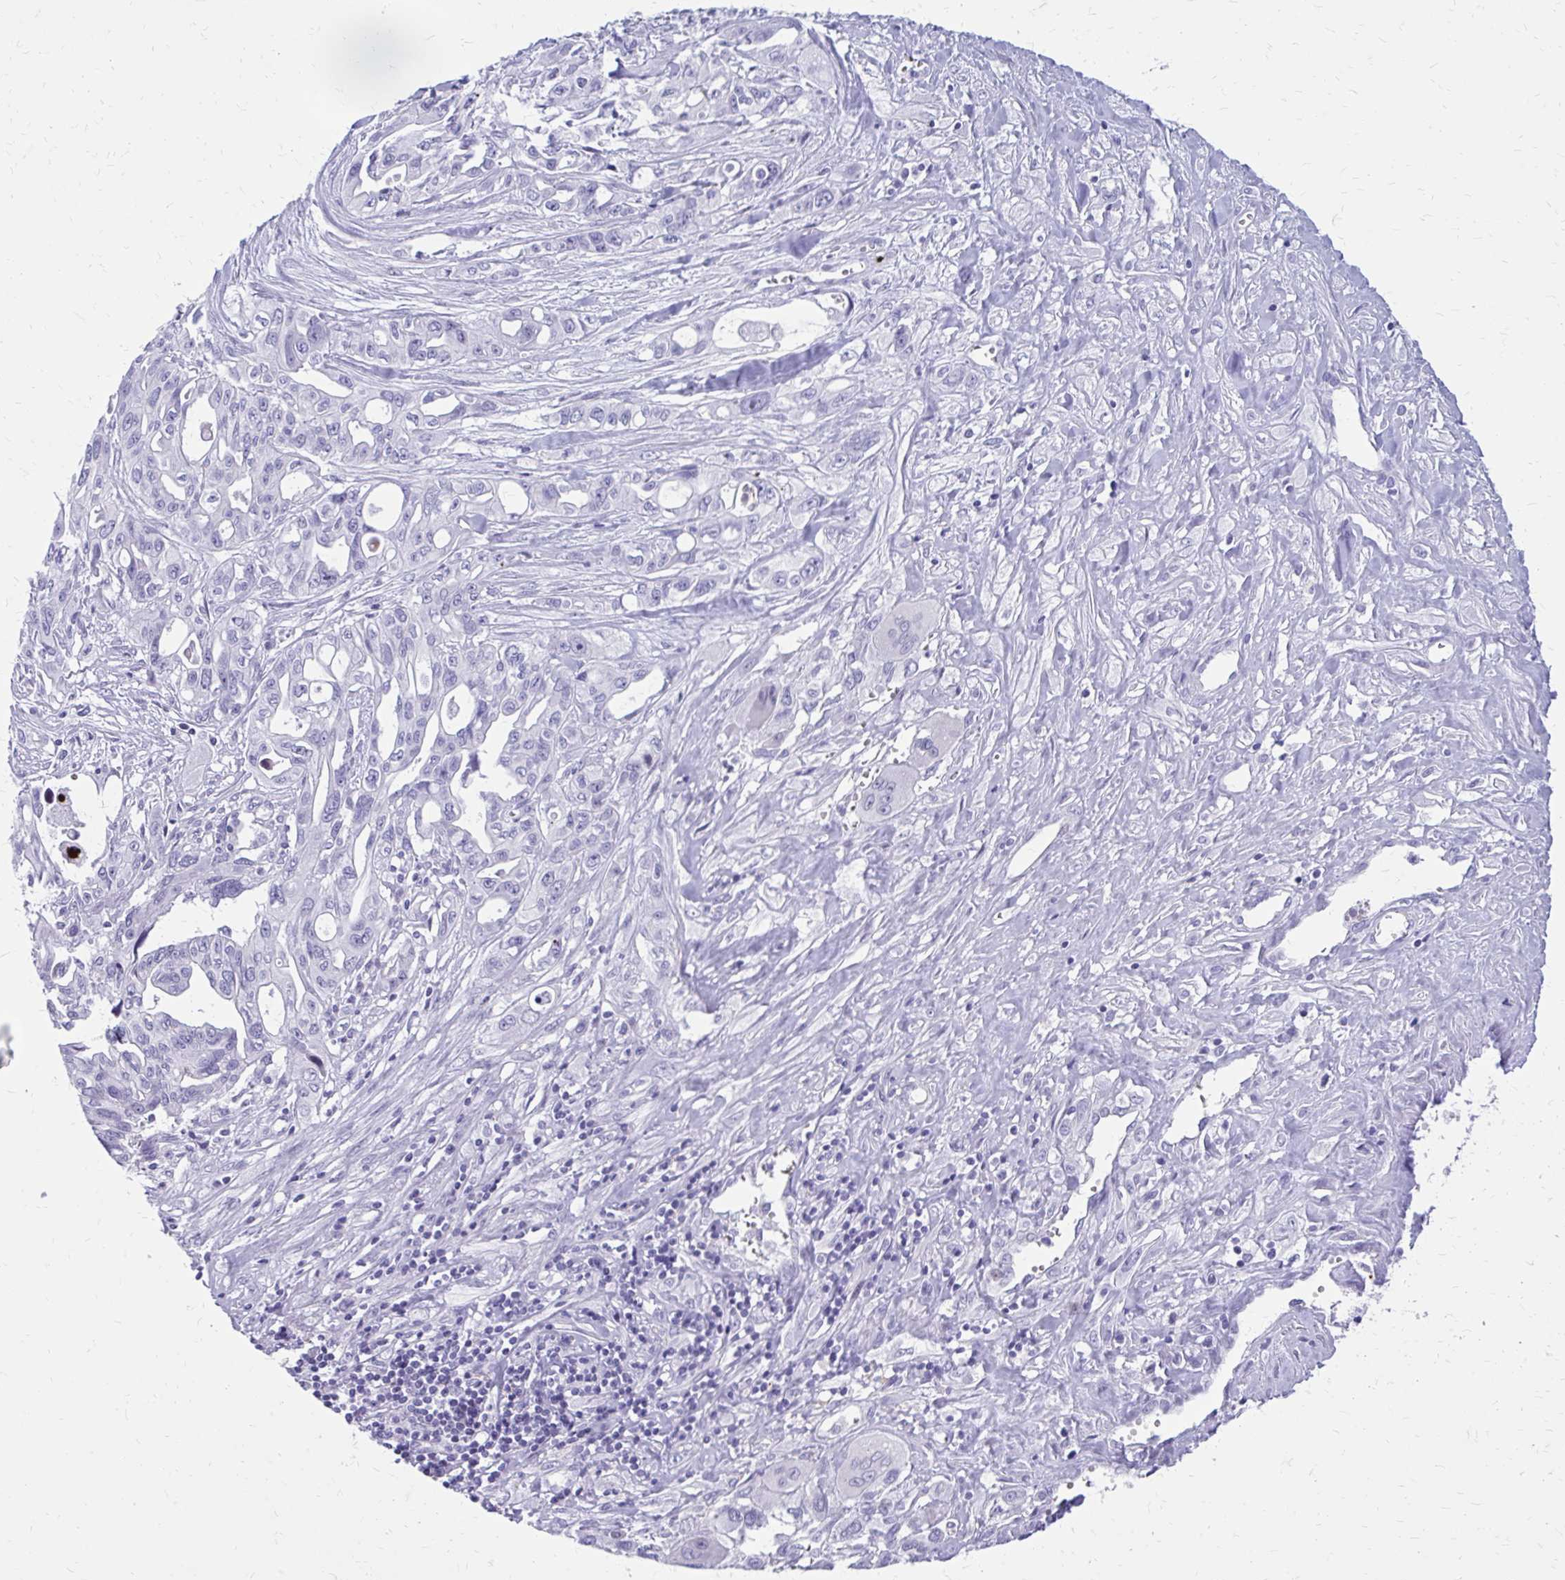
{"staining": {"intensity": "negative", "quantity": "none", "location": "none"}, "tissue": "pancreatic cancer", "cell_type": "Tumor cells", "image_type": "cancer", "snomed": [{"axis": "morphology", "description": "Adenocarcinoma, NOS"}, {"axis": "topography", "description": "Pancreas"}], "caption": "The immunohistochemistry (IHC) photomicrograph has no significant staining in tumor cells of pancreatic adenocarcinoma tissue.", "gene": "LCN15", "patient": {"sex": "female", "age": 47}}